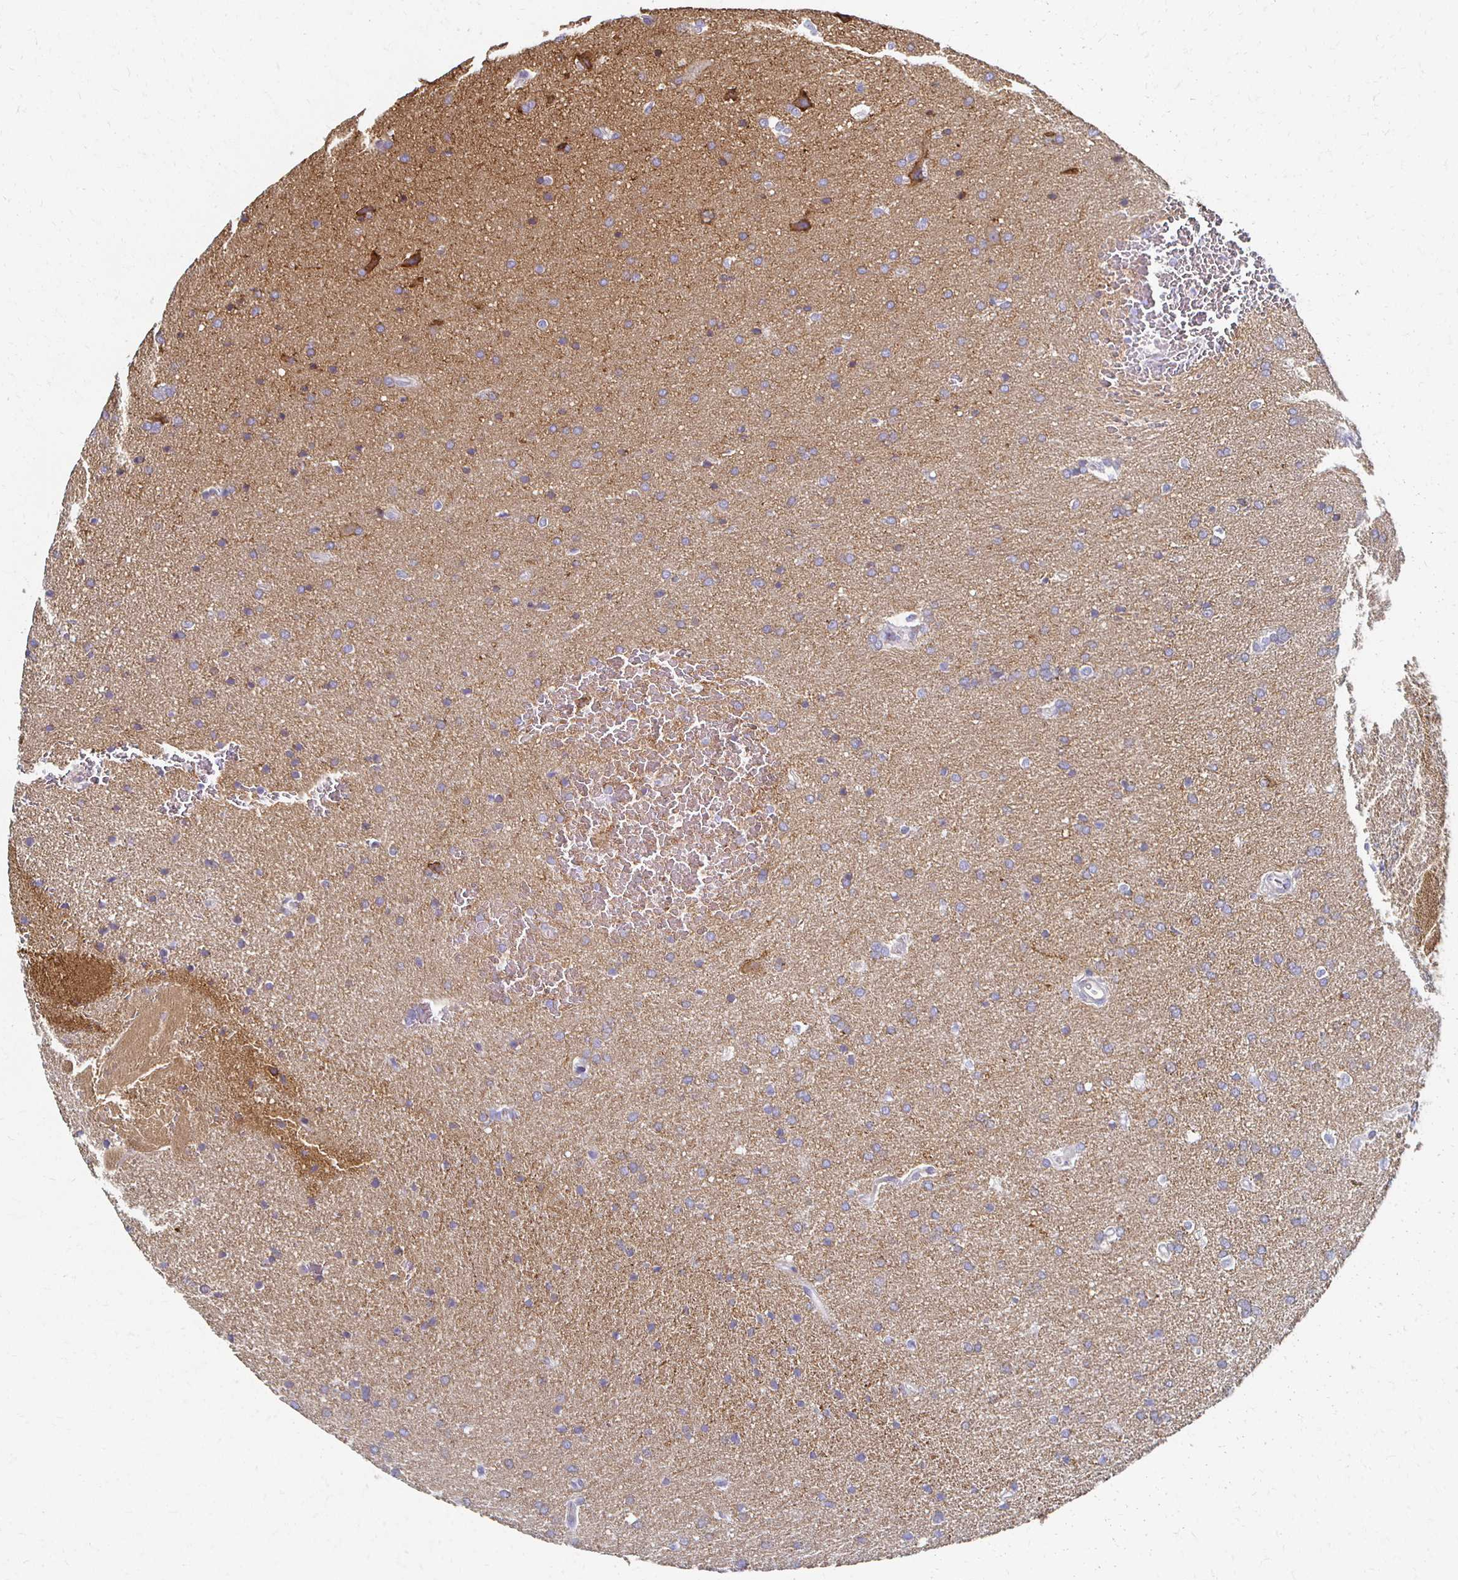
{"staining": {"intensity": "negative", "quantity": "none", "location": "none"}, "tissue": "glioma", "cell_type": "Tumor cells", "image_type": "cancer", "snomed": [{"axis": "morphology", "description": "Glioma, malignant, Low grade"}, {"axis": "topography", "description": "Brain"}], "caption": "DAB immunohistochemical staining of human glioma reveals no significant staining in tumor cells. (DAB immunohistochemistry with hematoxylin counter stain).", "gene": "ATP1A3", "patient": {"sex": "female", "age": 34}}